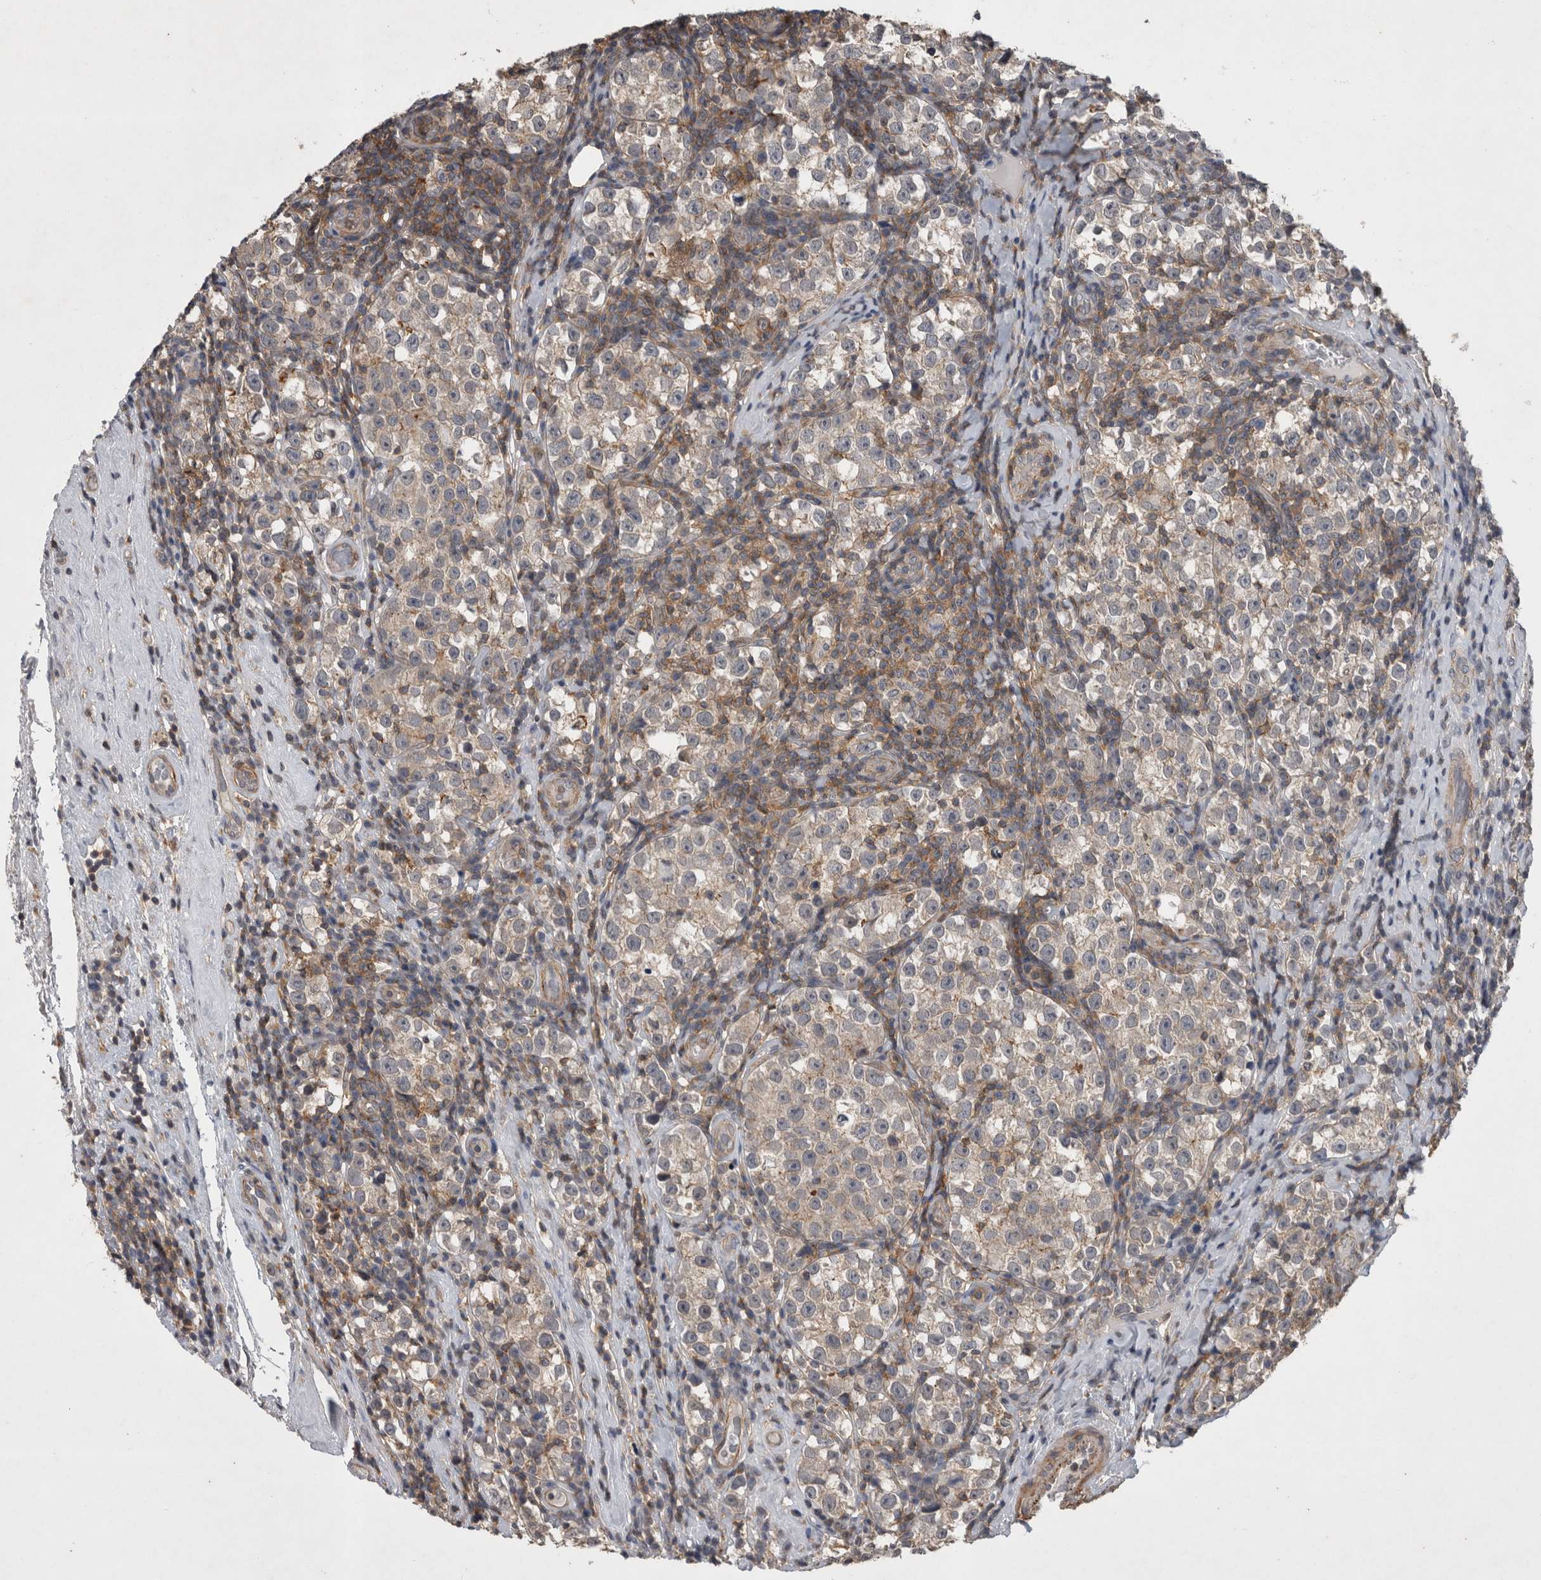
{"staining": {"intensity": "weak", "quantity": "25%-75%", "location": "cytoplasmic/membranous"}, "tissue": "testis cancer", "cell_type": "Tumor cells", "image_type": "cancer", "snomed": [{"axis": "morphology", "description": "Normal tissue, NOS"}, {"axis": "morphology", "description": "Seminoma, NOS"}, {"axis": "topography", "description": "Testis"}], "caption": "High-power microscopy captured an IHC histopathology image of testis seminoma, revealing weak cytoplasmic/membranous positivity in approximately 25%-75% of tumor cells.", "gene": "SPATA48", "patient": {"sex": "male", "age": 43}}